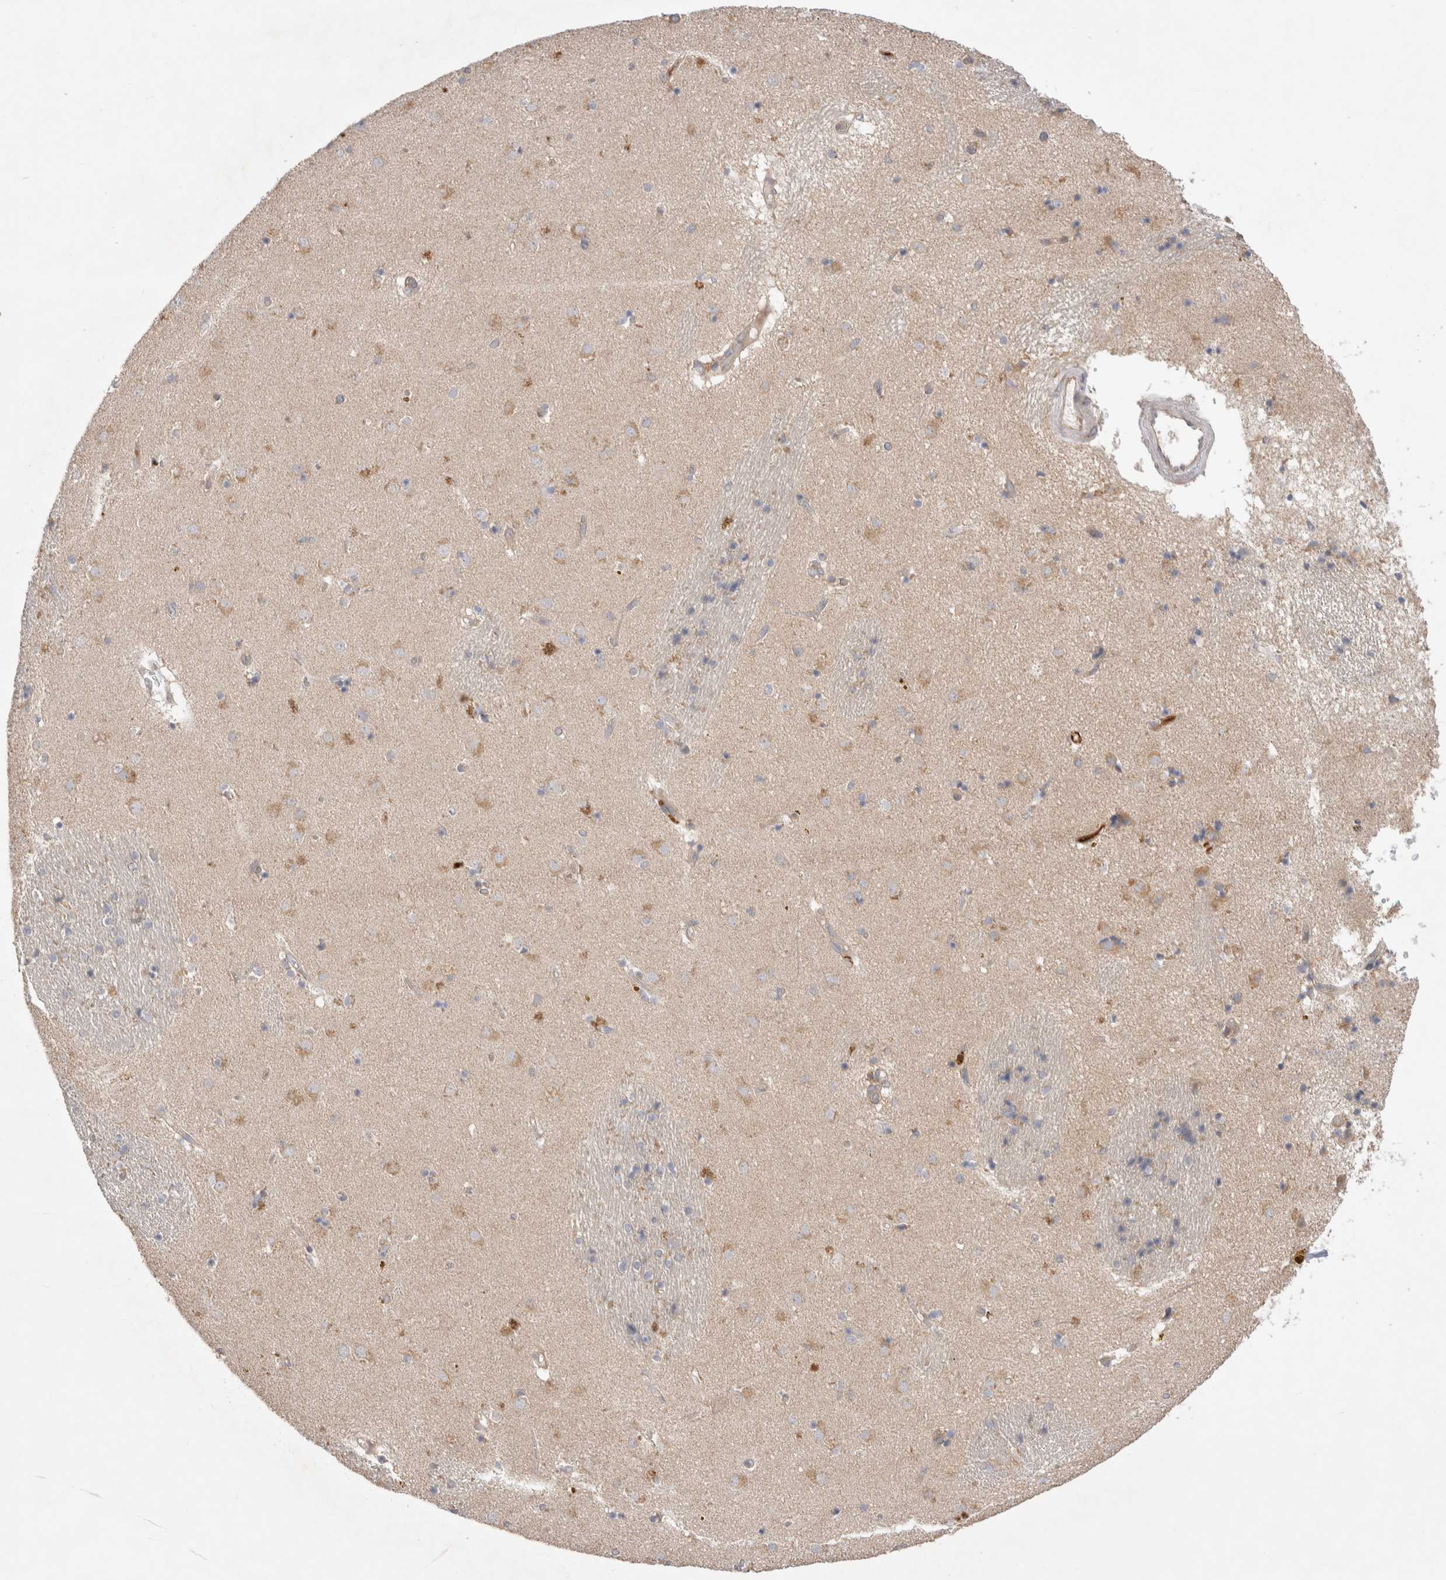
{"staining": {"intensity": "negative", "quantity": "none", "location": "none"}, "tissue": "caudate", "cell_type": "Glial cells", "image_type": "normal", "snomed": [{"axis": "morphology", "description": "Normal tissue, NOS"}, {"axis": "topography", "description": "Lateral ventricle wall"}], "caption": "IHC of unremarkable caudate demonstrates no staining in glial cells.", "gene": "TBC1D16", "patient": {"sex": "male", "age": 70}}